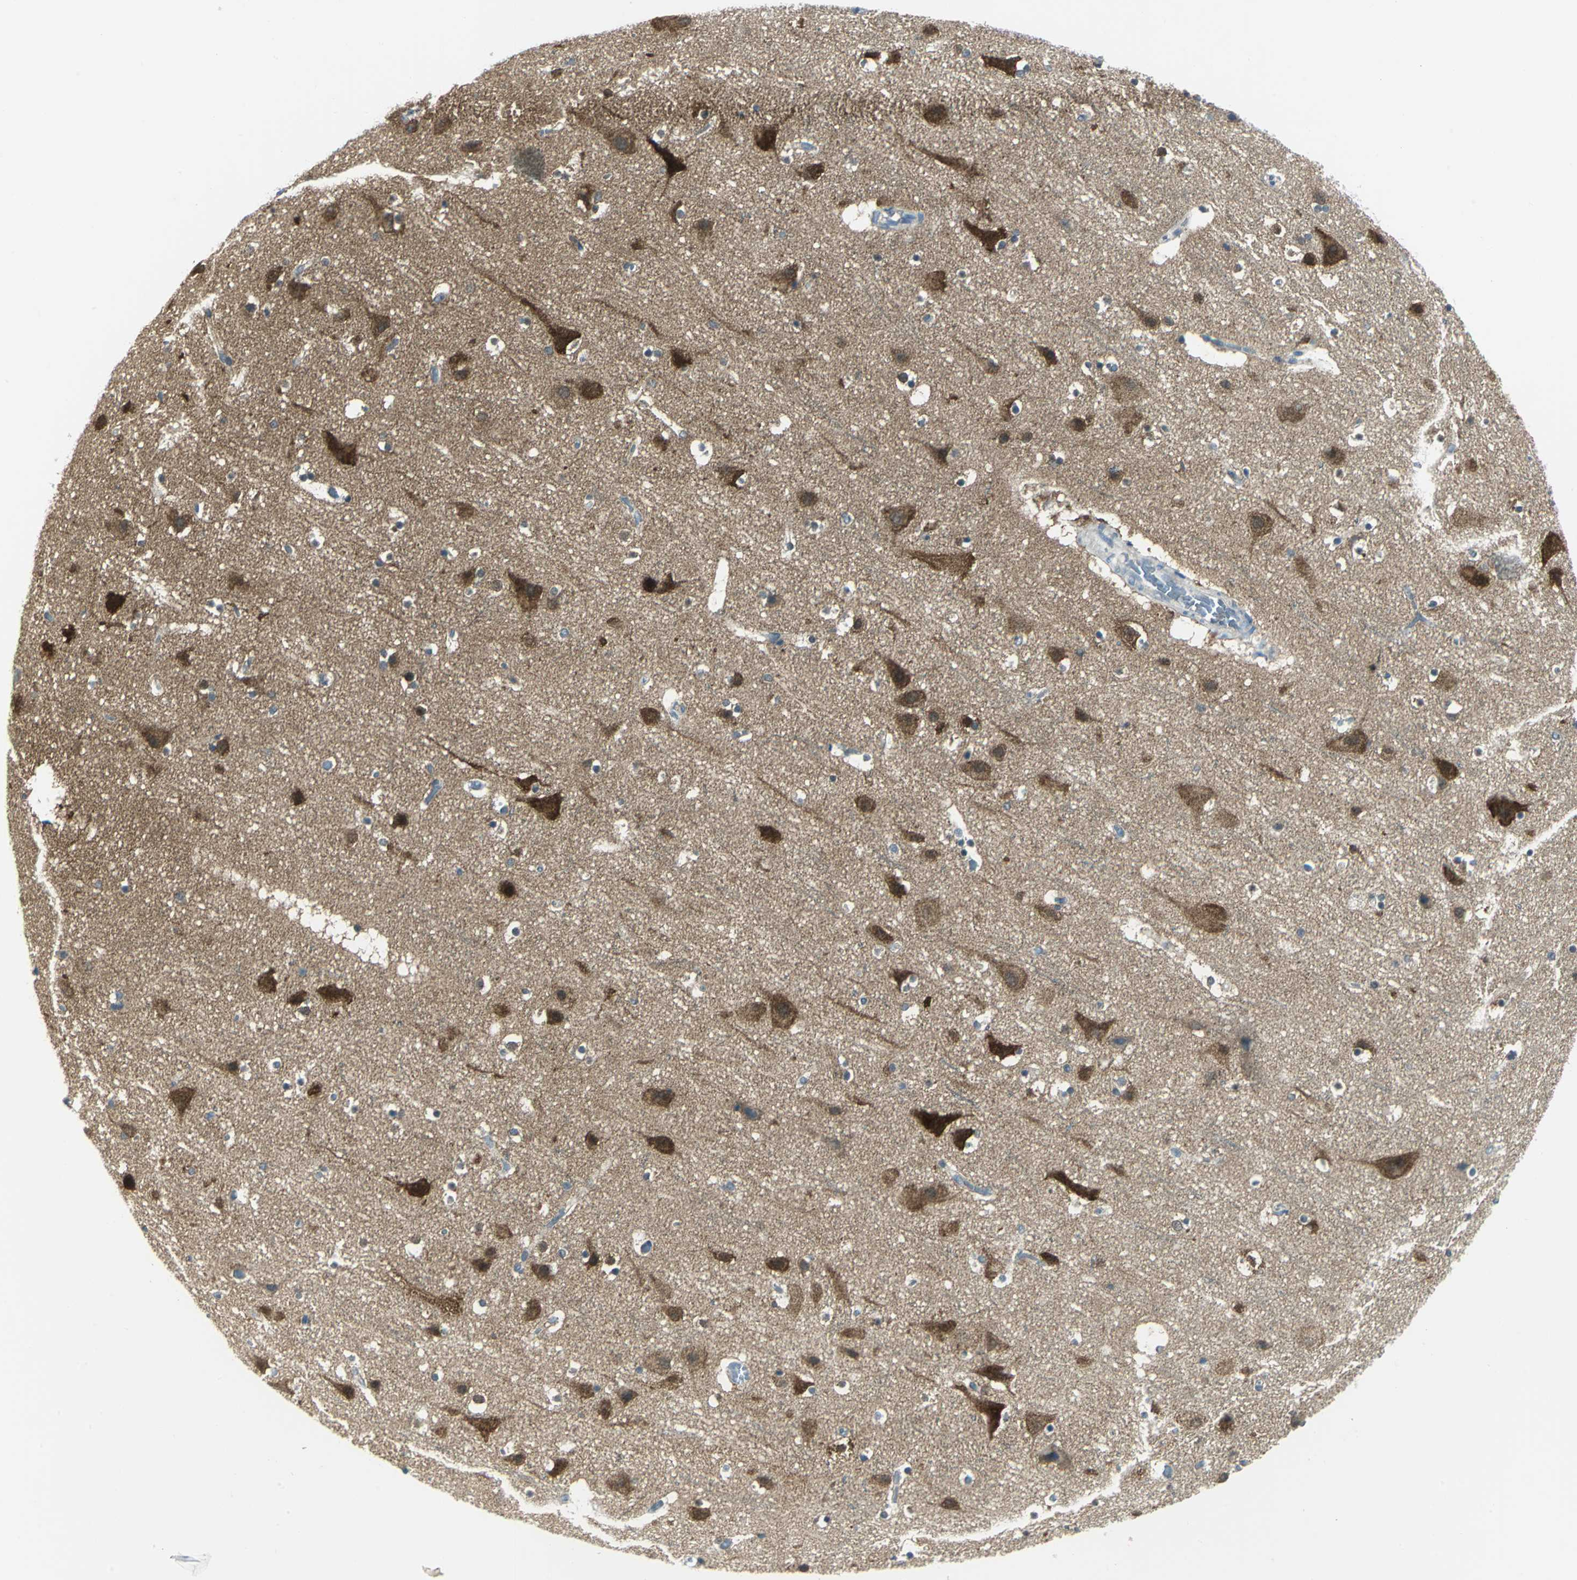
{"staining": {"intensity": "negative", "quantity": "none", "location": "none"}, "tissue": "cerebral cortex", "cell_type": "Endothelial cells", "image_type": "normal", "snomed": [{"axis": "morphology", "description": "Normal tissue, NOS"}, {"axis": "topography", "description": "Cerebral cortex"}], "caption": "An immunohistochemistry micrograph of benign cerebral cortex is shown. There is no staining in endothelial cells of cerebral cortex.", "gene": "ALDOA", "patient": {"sex": "male", "age": 45}}